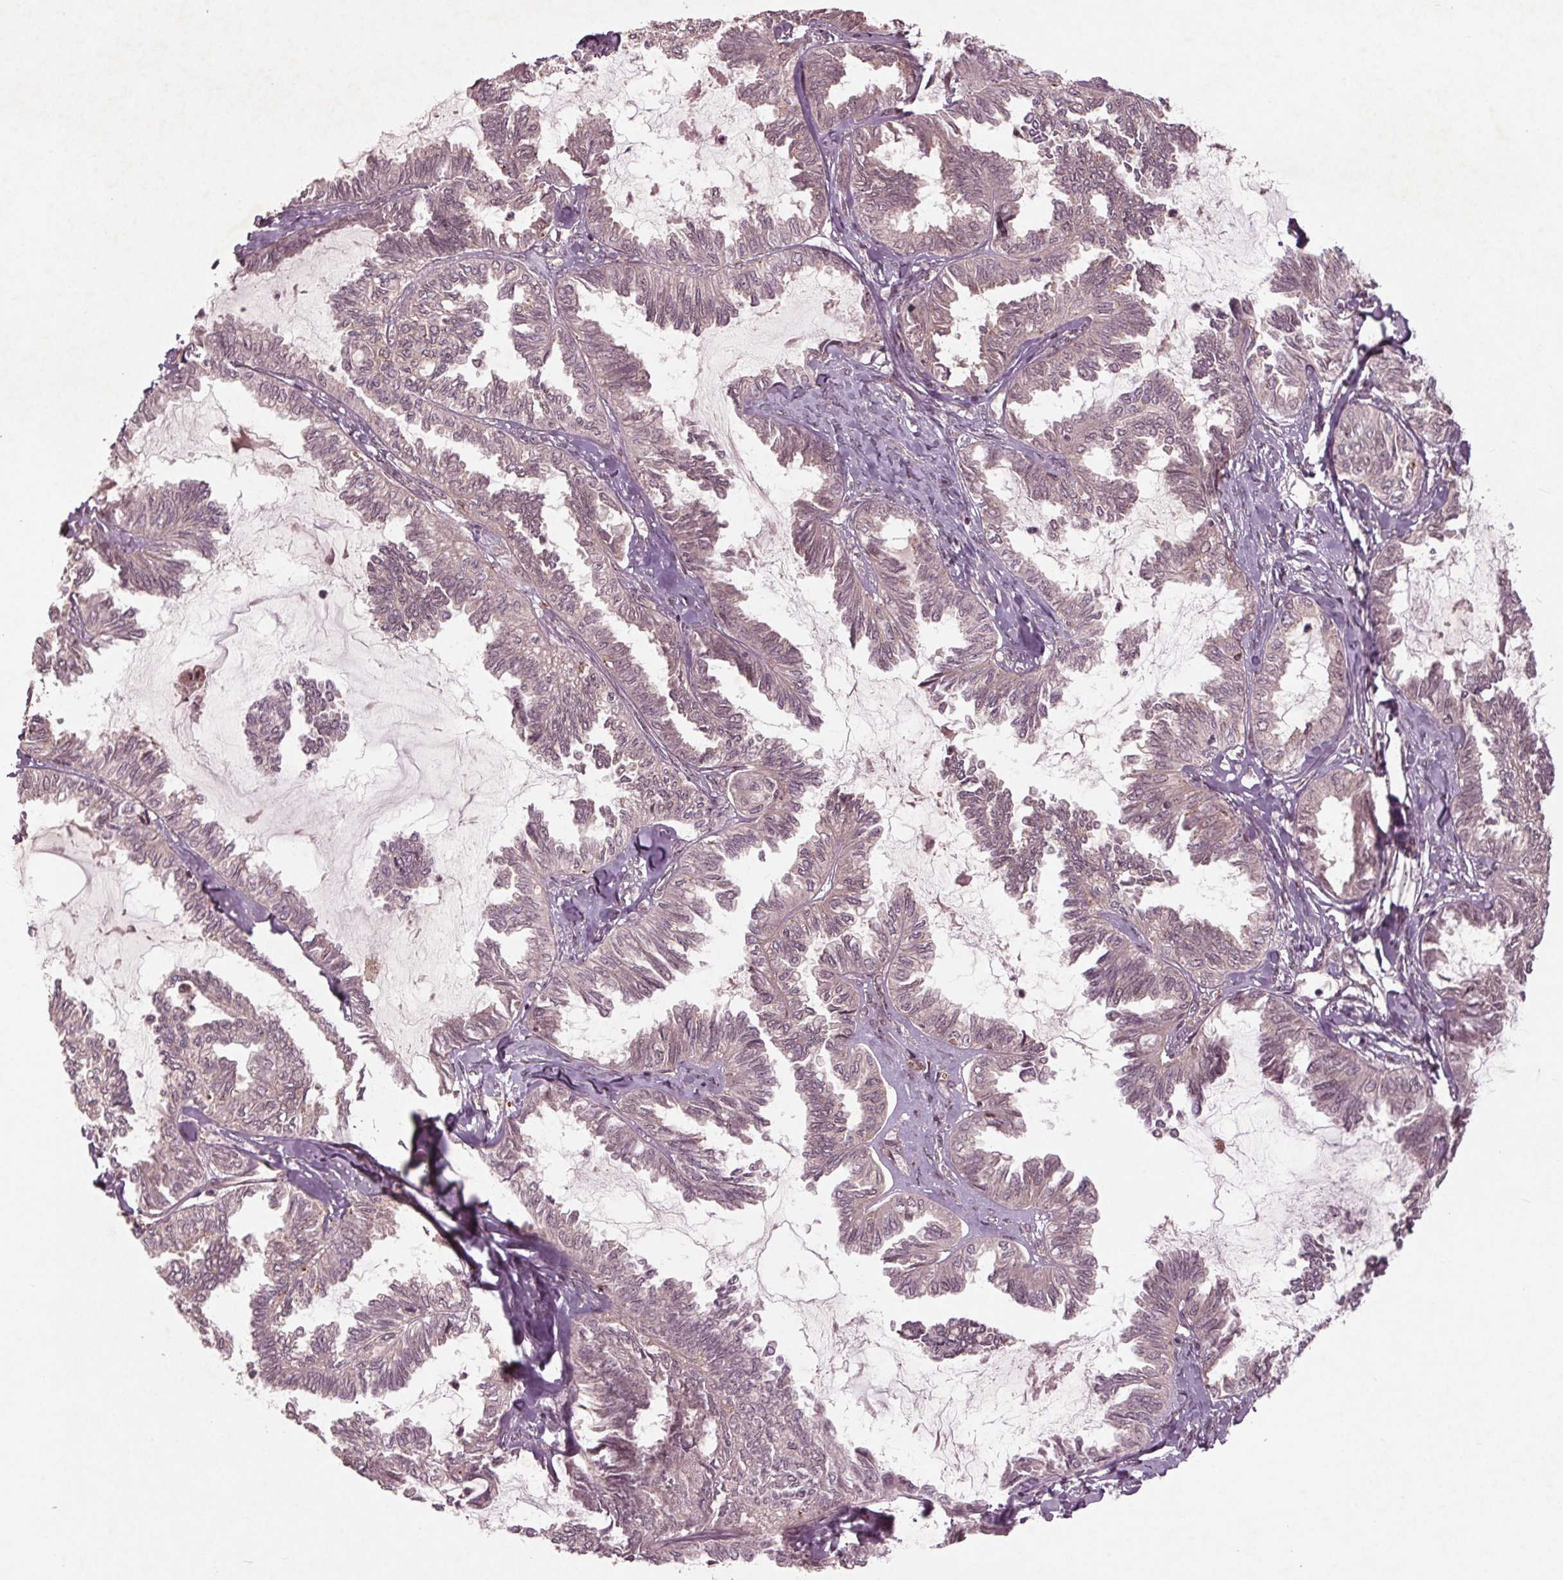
{"staining": {"intensity": "weak", "quantity": "<25%", "location": "cytoplasmic/membranous"}, "tissue": "ovarian cancer", "cell_type": "Tumor cells", "image_type": "cancer", "snomed": [{"axis": "morphology", "description": "Carcinoma, endometroid"}, {"axis": "topography", "description": "Ovary"}], "caption": "Protein analysis of ovarian cancer reveals no significant expression in tumor cells.", "gene": "CDKL4", "patient": {"sex": "female", "age": 70}}